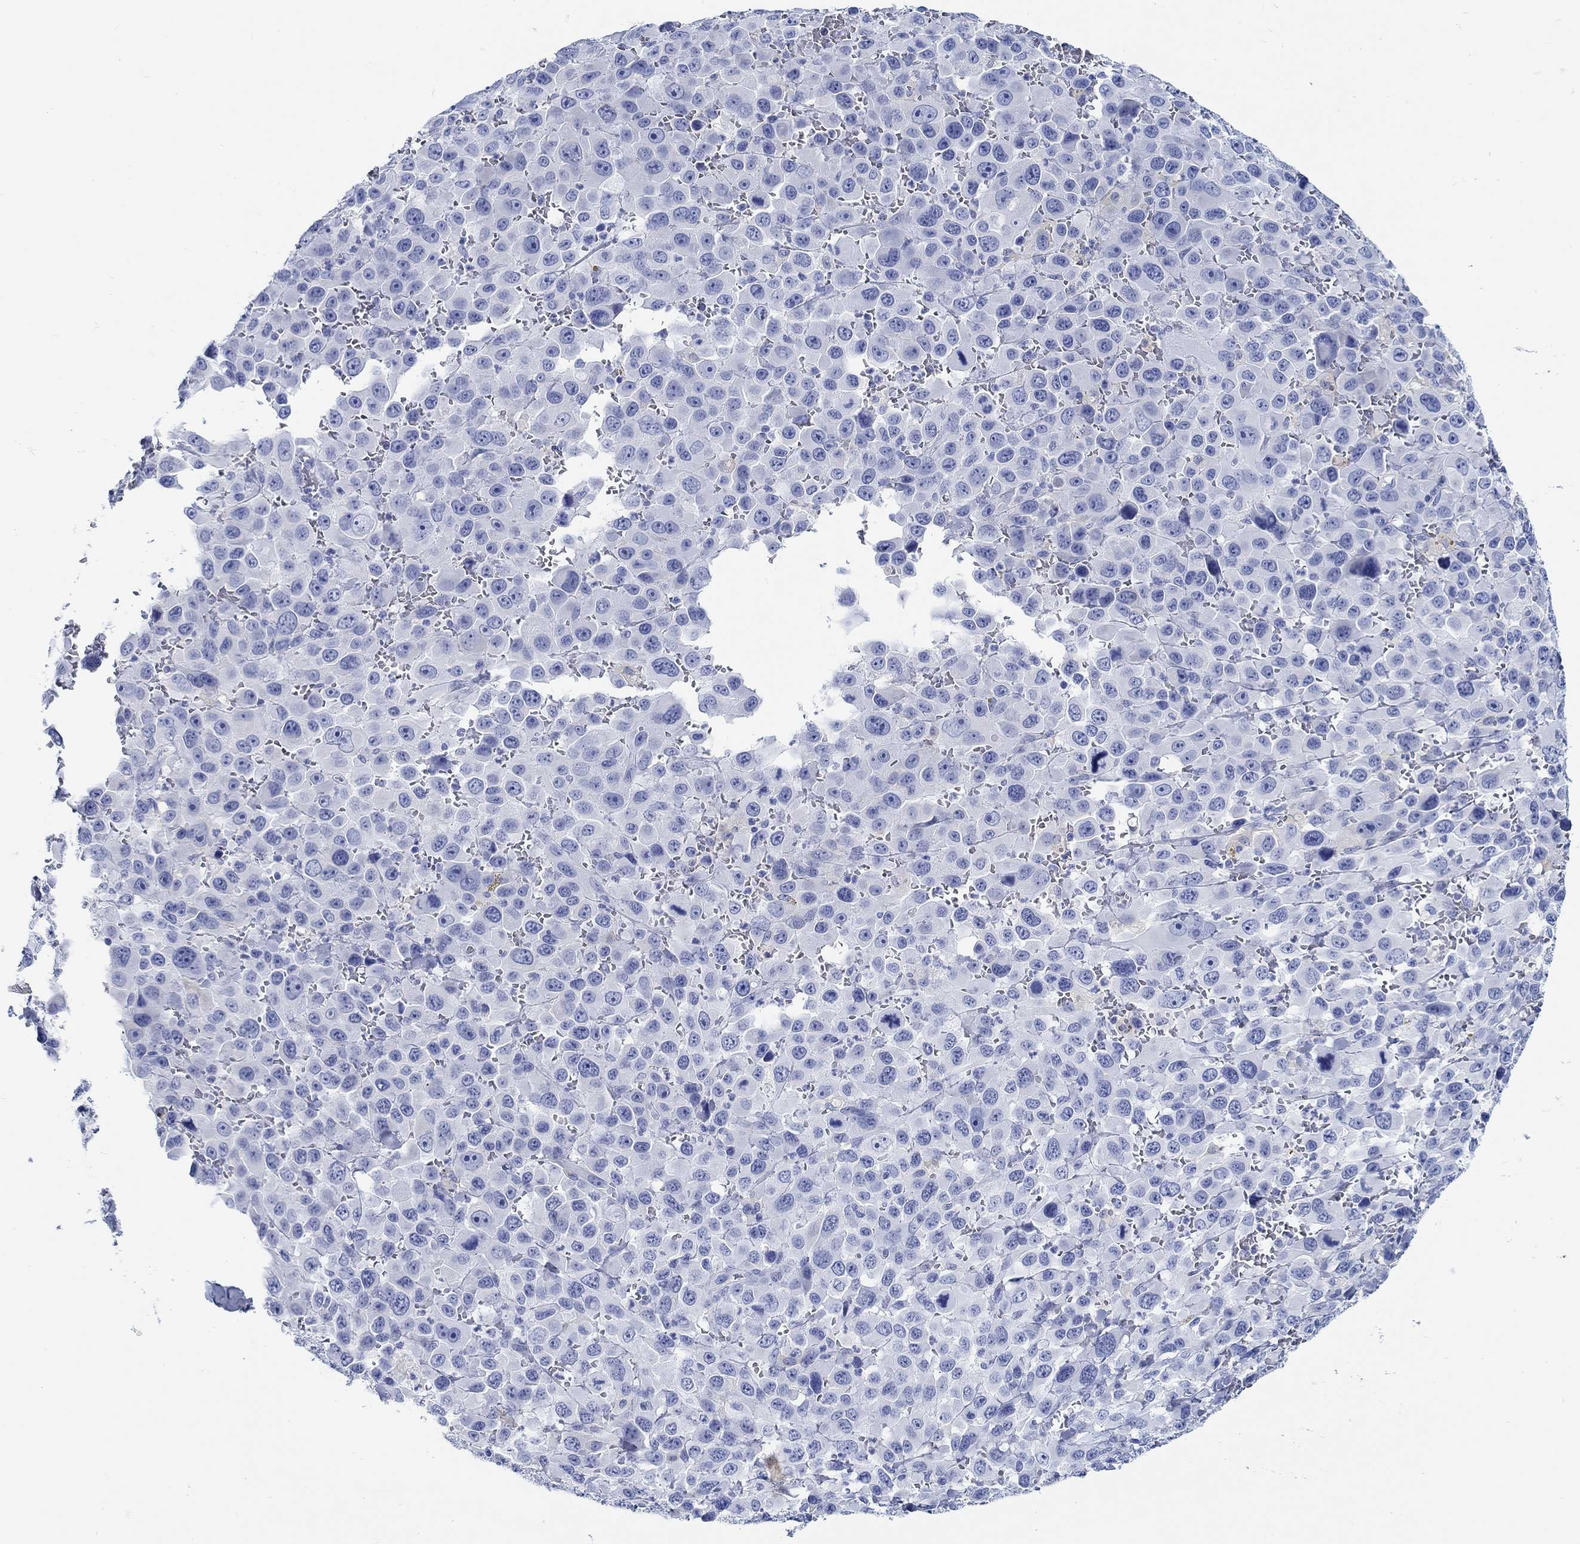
{"staining": {"intensity": "negative", "quantity": "none", "location": "none"}, "tissue": "melanoma", "cell_type": "Tumor cells", "image_type": "cancer", "snomed": [{"axis": "morphology", "description": "Malignant melanoma, NOS"}, {"axis": "topography", "description": "Skin"}], "caption": "A high-resolution micrograph shows immunohistochemistry (IHC) staining of melanoma, which shows no significant staining in tumor cells.", "gene": "RD3L", "patient": {"sex": "female", "age": 91}}